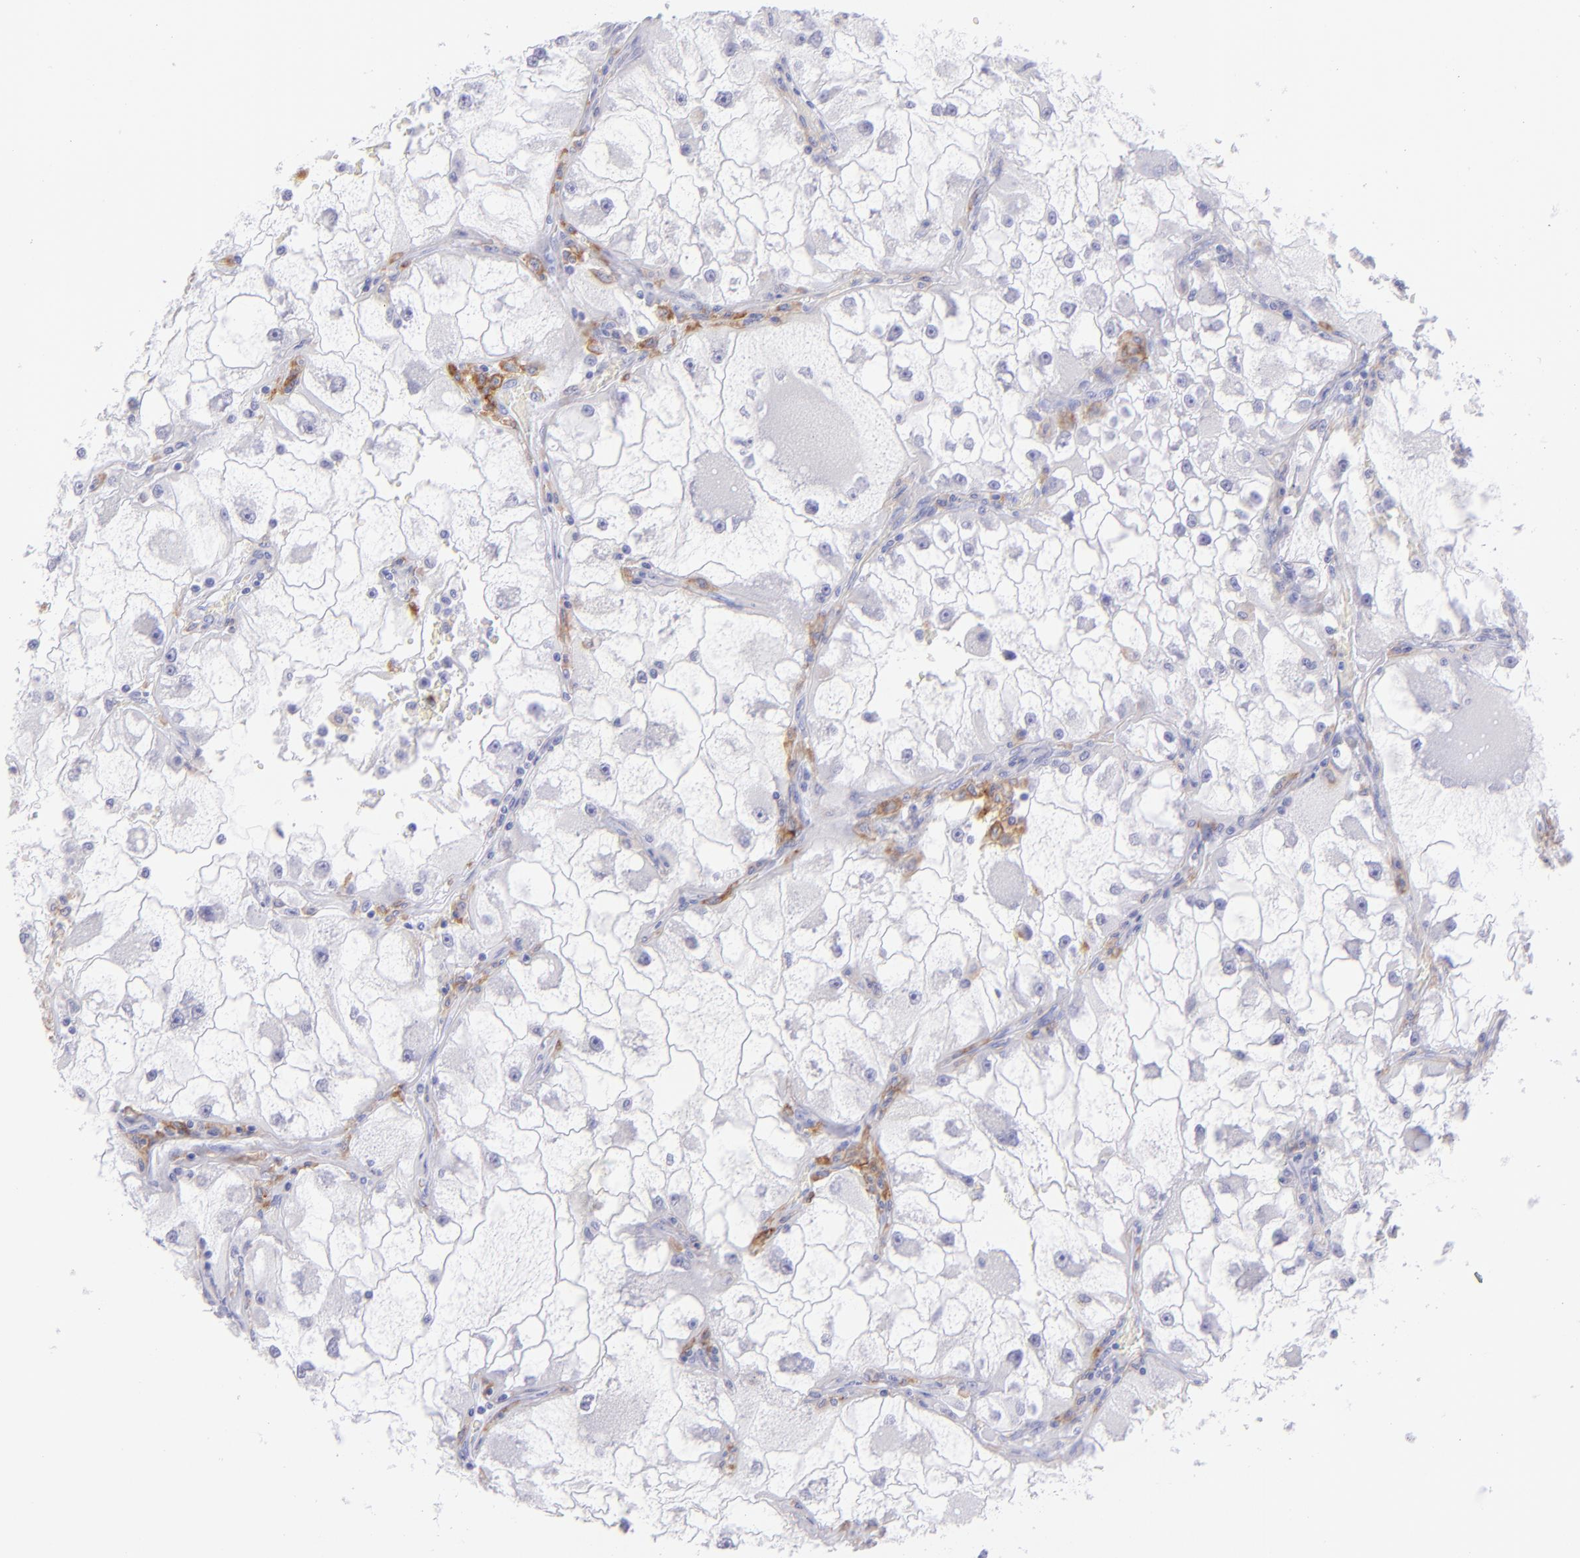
{"staining": {"intensity": "negative", "quantity": "none", "location": "none"}, "tissue": "renal cancer", "cell_type": "Tumor cells", "image_type": "cancer", "snomed": [{"axis": "morphology", "description": "Adenocarcinoma, NOS"}, {"axis": "topography", "description": "Kidney"}], "caption": "A high-resolution micrograph shows IHC staining of renal cancer, which shows no significant expression in tumor cells.", "gene": "CD72", "patient": {"sex": "female", "age": 73}}